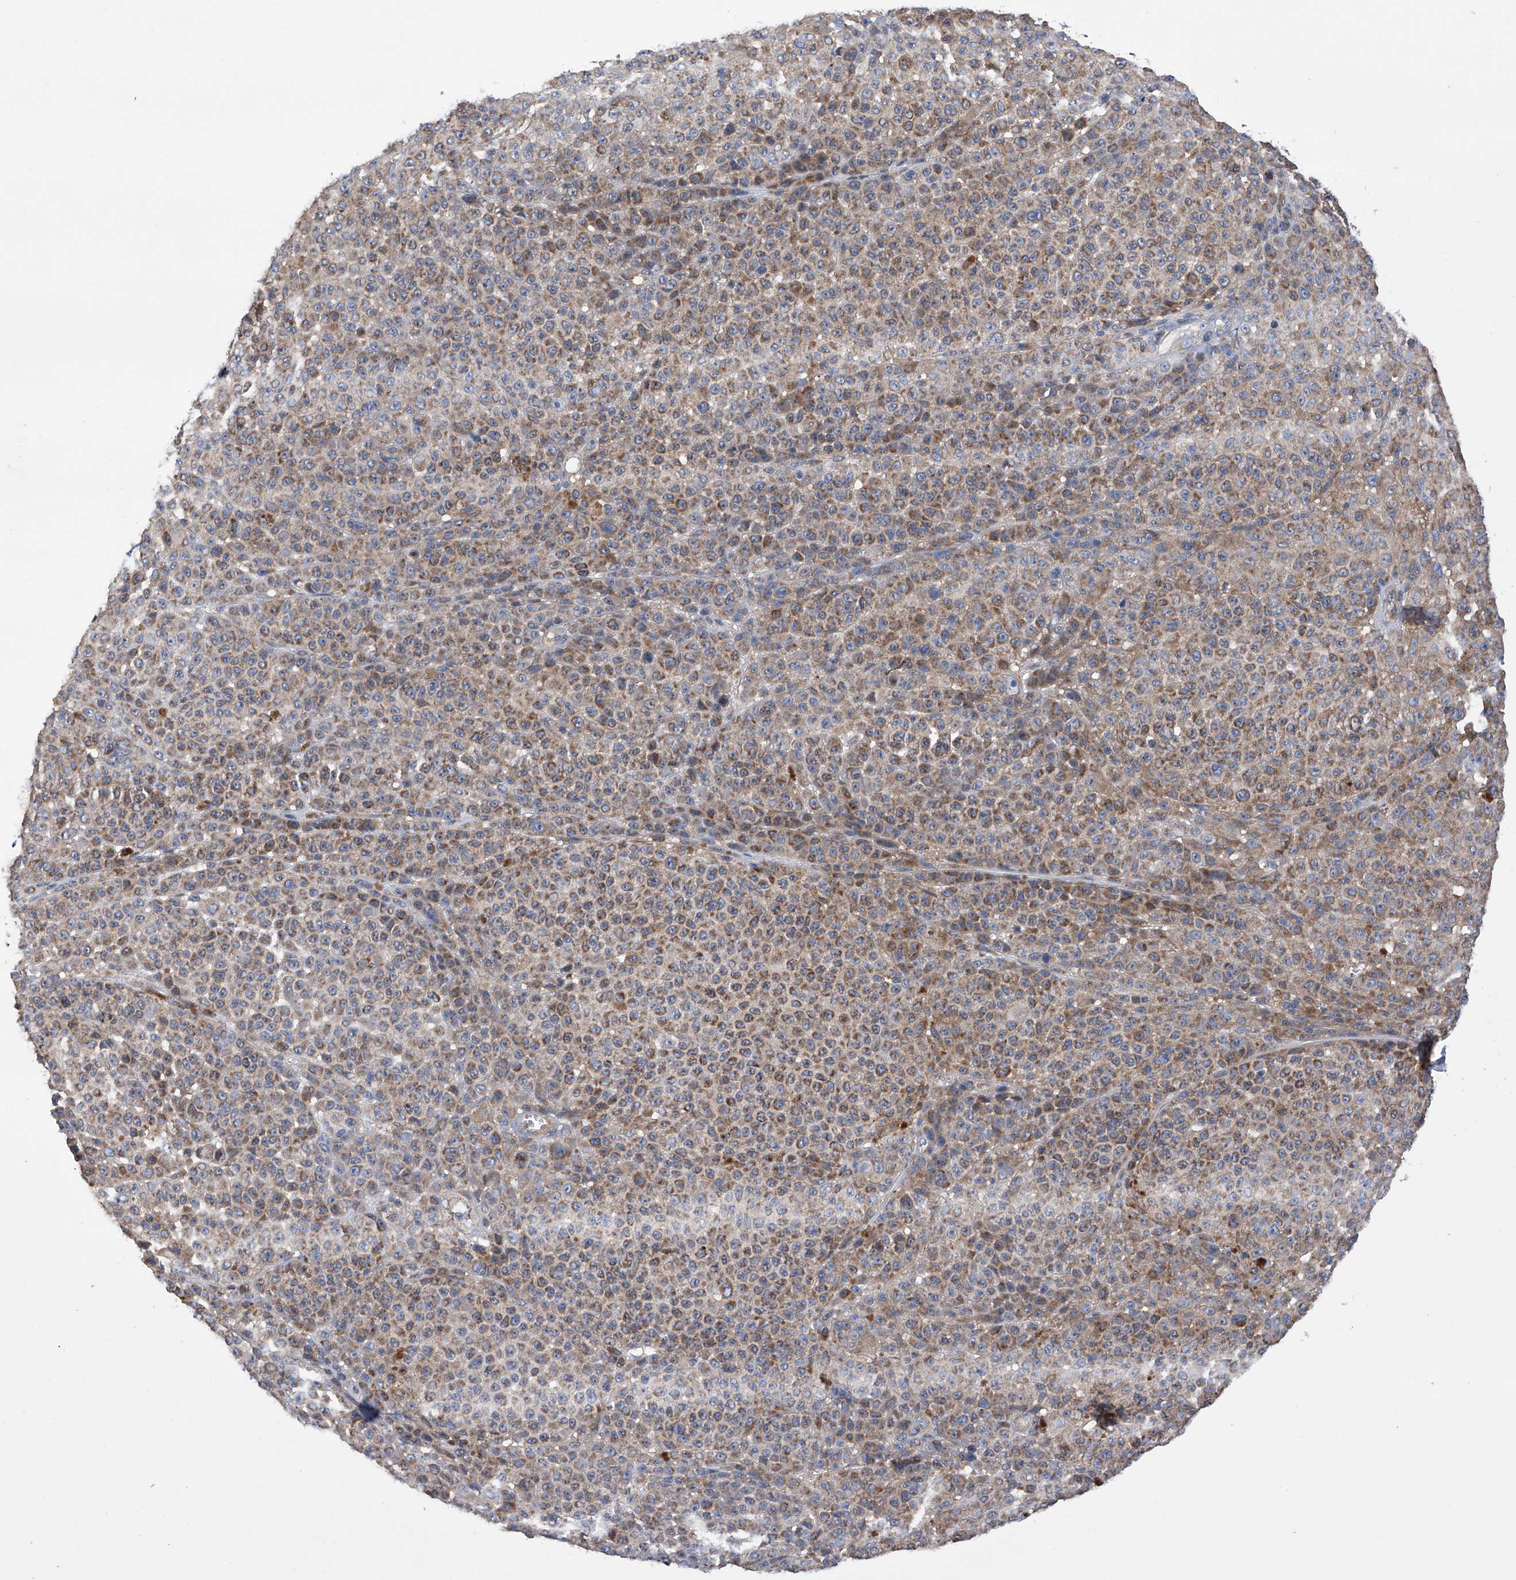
{"staining": {"intensity": "moderate", "quantity": ">75%", "location": "cytoplasmic/membranous"}, "tissue": "melanoma", "cell_type": "Tumor cells", "image_type": "cancer", "snomed": [{"axis": "morphology", "description": "Malignant melanoma, NOS"}, {"axis": "topography", "description": "Skin"}], "caption": "DAB immunohistochemical staining of human malignant melanoma displays moderate cytoplasmic/membranous protein positivity in about >75% of tumor cells.", "gene": "EFCAB2", "patient": {"sex": "female", "age": 94}}